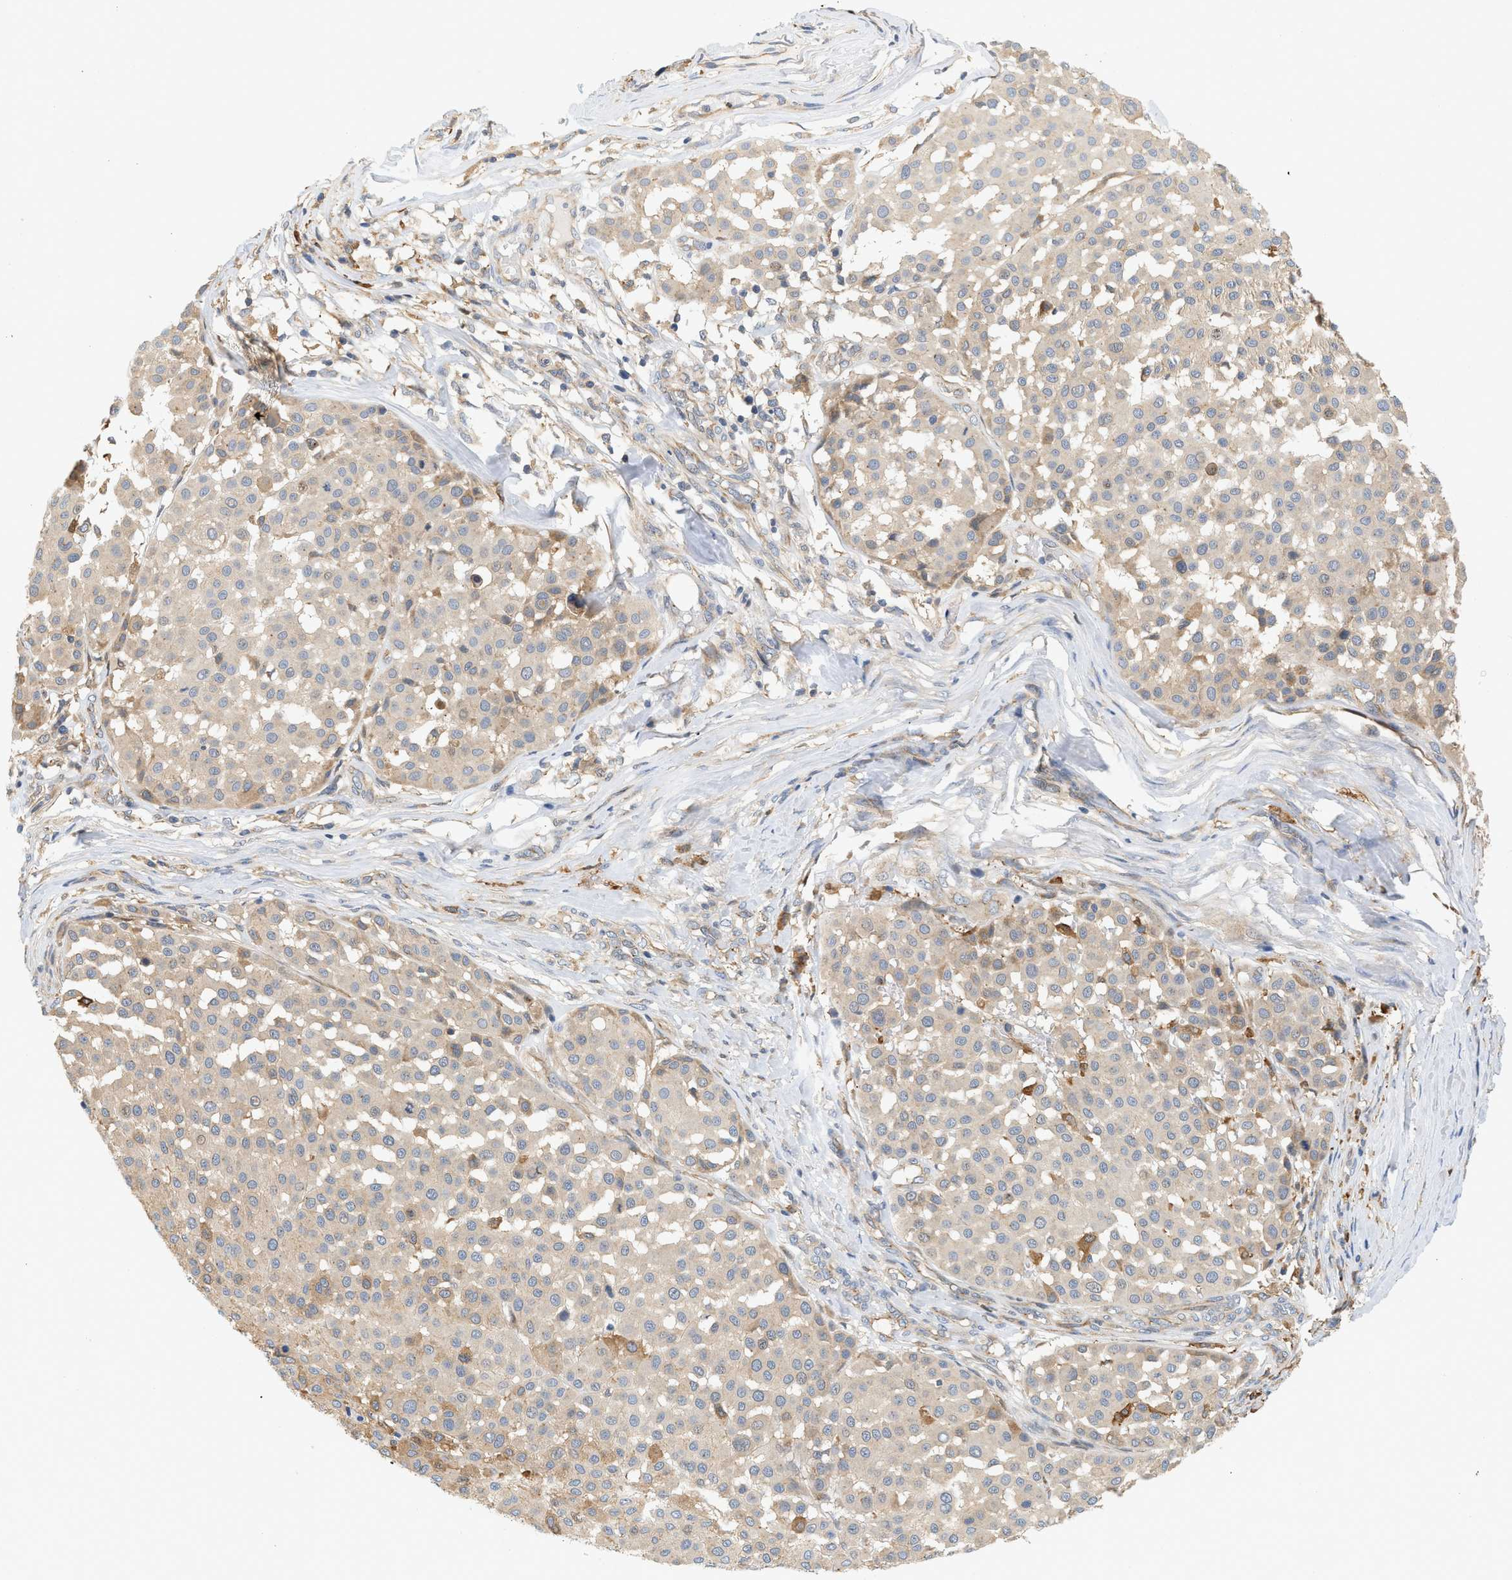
{"staining": {"intensity": "weak", "quantity": "<25%", "location": "cytoplasmic/membranous"}, "tissue": "melanoma", "cell_type": "Tumor cells", "image_type": "cancer", "snomed": [{"axis": "morphology", "description": "Malignant melanoma, Metastatic site"}, {"axis": "topography", "description": "Soft tissue"}], "caption": "This is an immunohistochemistry histopathology image of human melanoma. There is no staining in tumor cells.", "gene": "CTXN1", "patient": {"sex": "male", "age": 41}}